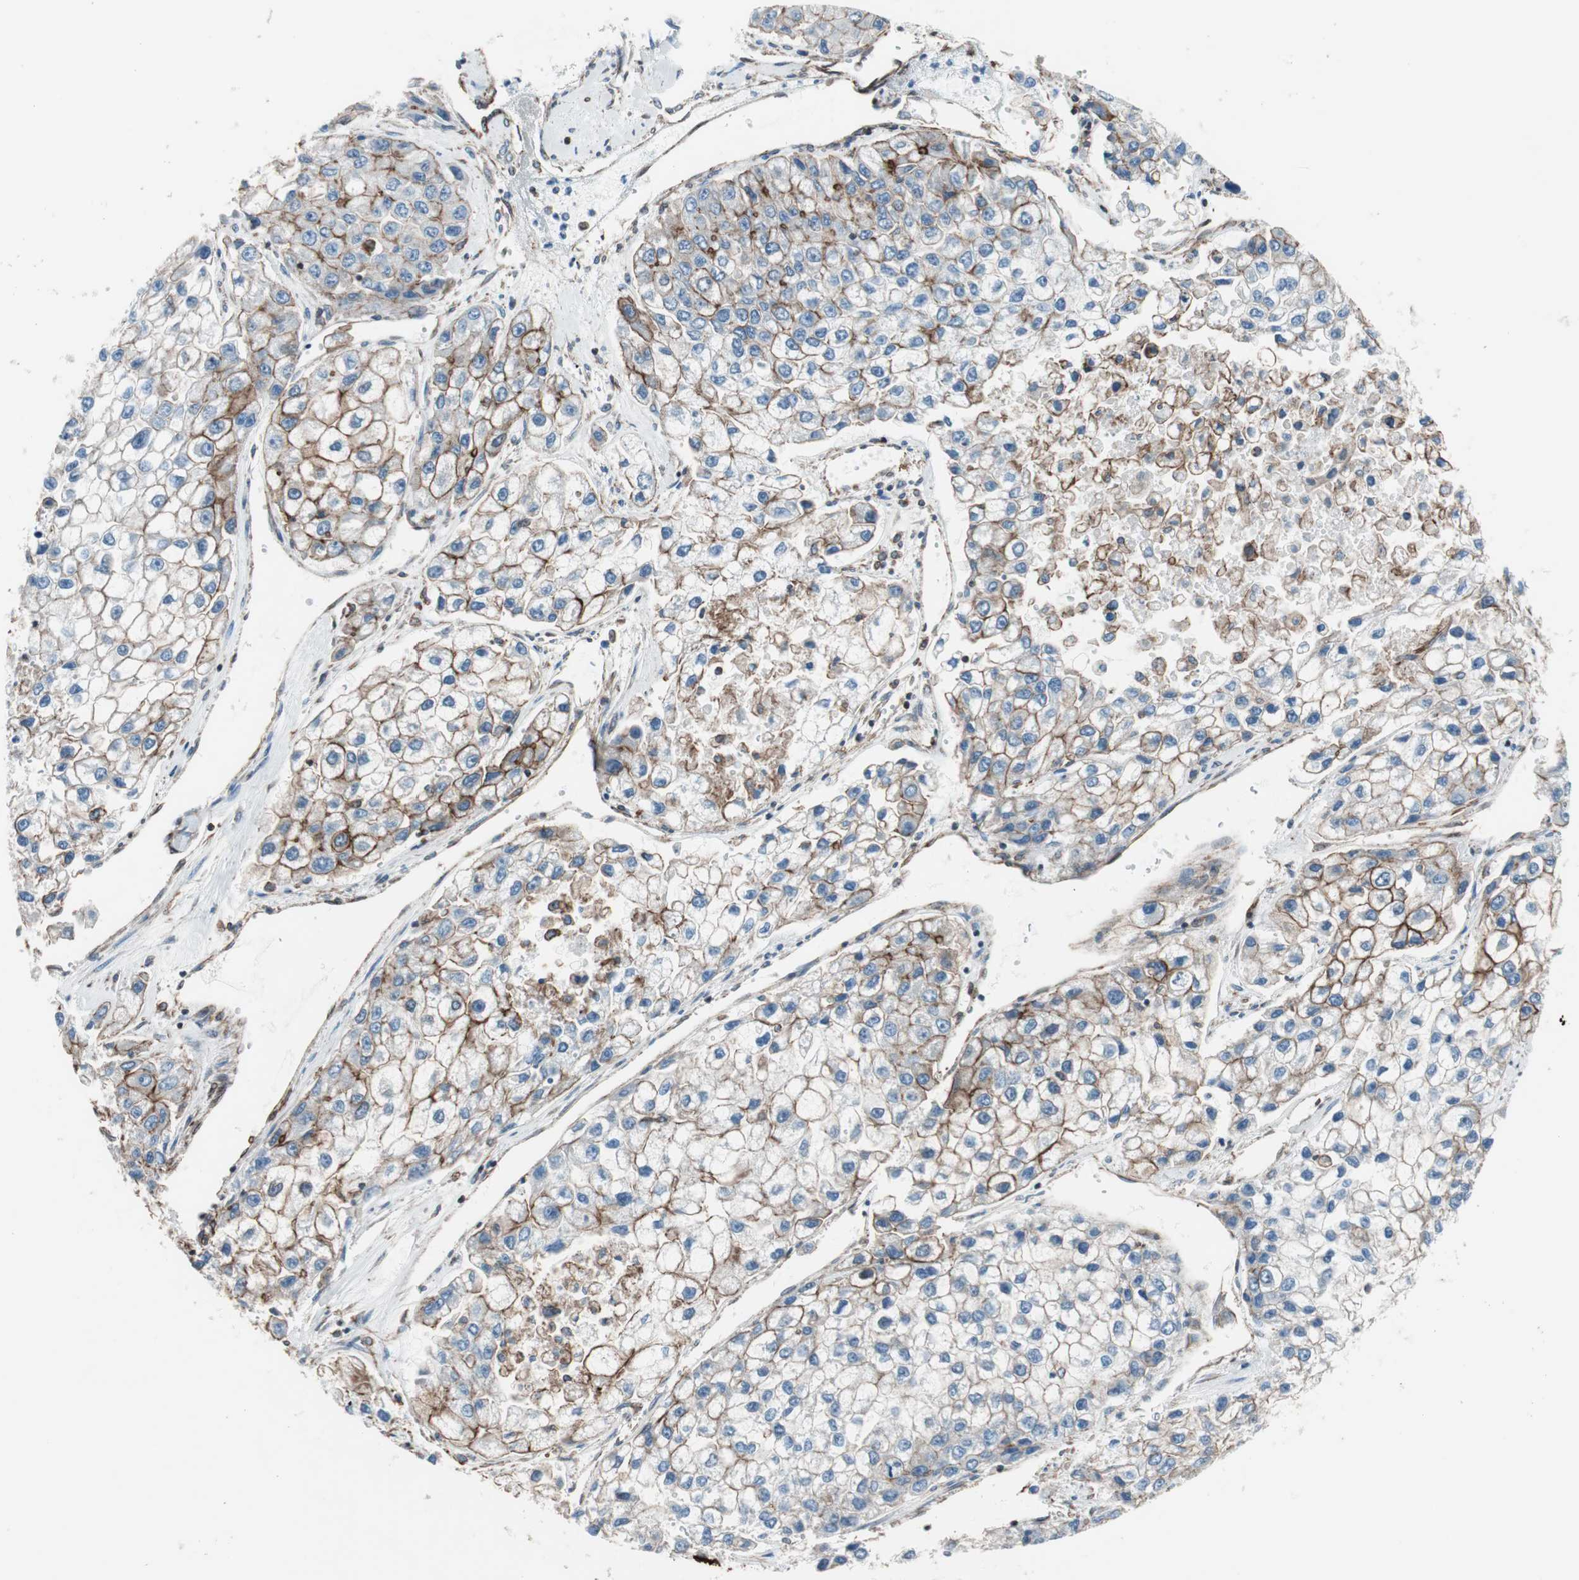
{"staining": {"intensity": "moderate", "quantity": "25%-75%", "location": "cytoplasmic/membranous"}, "tissue": "liver cancer", "cell_type": "Tumor cells", "image_type": "cancer", "snomed": [{"axis": "morphology", "description": "Carcinoma, Hepatocellular, NOS"}, {"axis": "topography", "description": "Liver"}], "caption": "This photomicrograph exhibits liver cancer stained with immunohistochemistry to label a protein in brown. The cytoplasmic/membranous of tumor cells show moderate positivity for the protein. Nuclei are counter-stained blue.", "gene": "TCTA", "patient": {"sex": "female", "age": 66}}